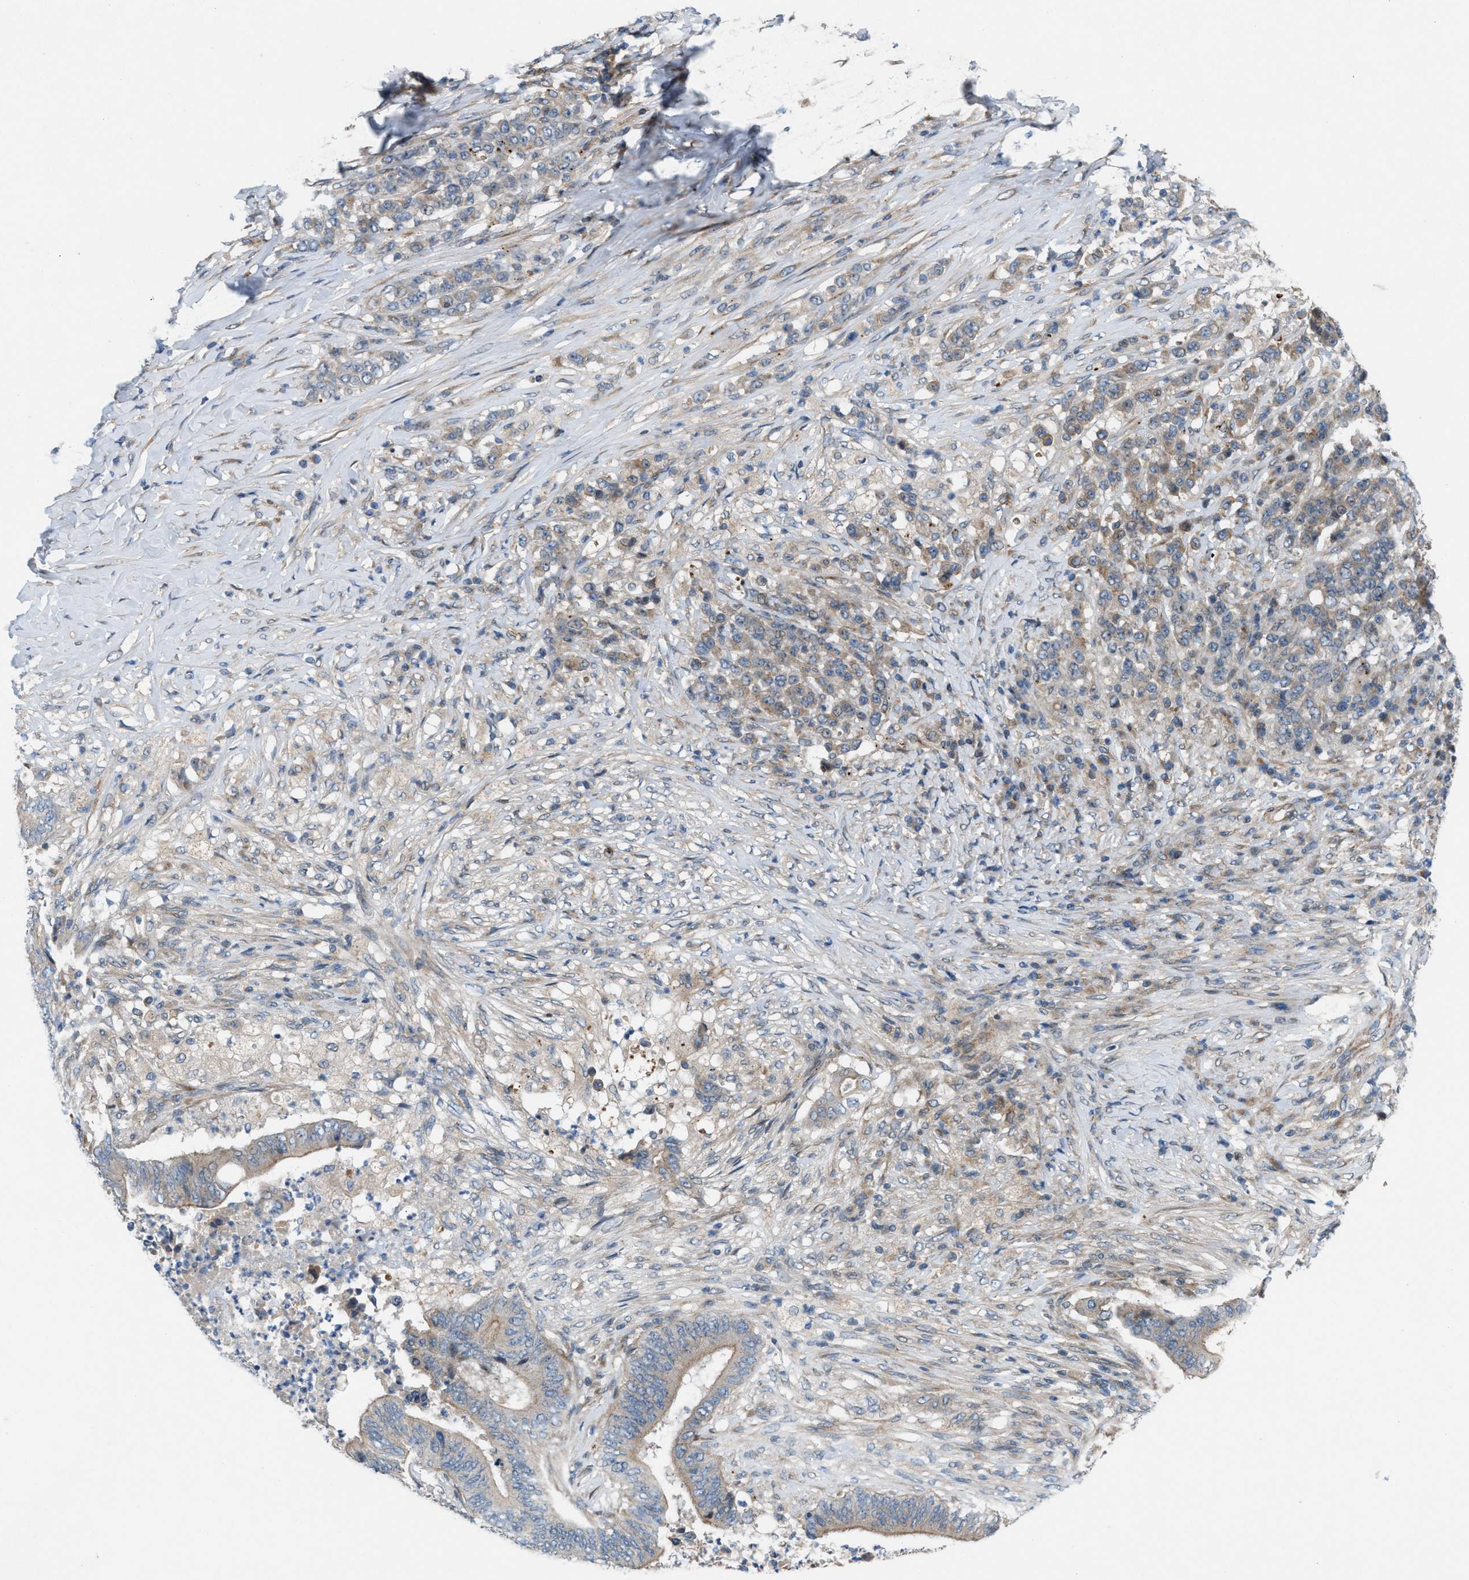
{"staining": {"intensity": "weak", "quantity": "25%-75%", "location": "cytoplasmic/membranous"}, "tissue": "stomach cancer", "cell_type": "Tumor cells", "image_type": "cancer", "snomed": [{"axis": "morphology", "description": "Adenocarcinoma, NOS"}, {"axis": "topography", "description": "Stomach"}], "caption": "Brown immunohistochemical staining in human stomach cancer (adenocarcinoma) exhibits weak cytoplasmic/membranous staining in about 25%-75% of tumor cells. Ihc stains the protein in brown and the nuclei are stained blue.", "gene": "CYB5D1", "patient": {"sex": "female", "age": 73}}